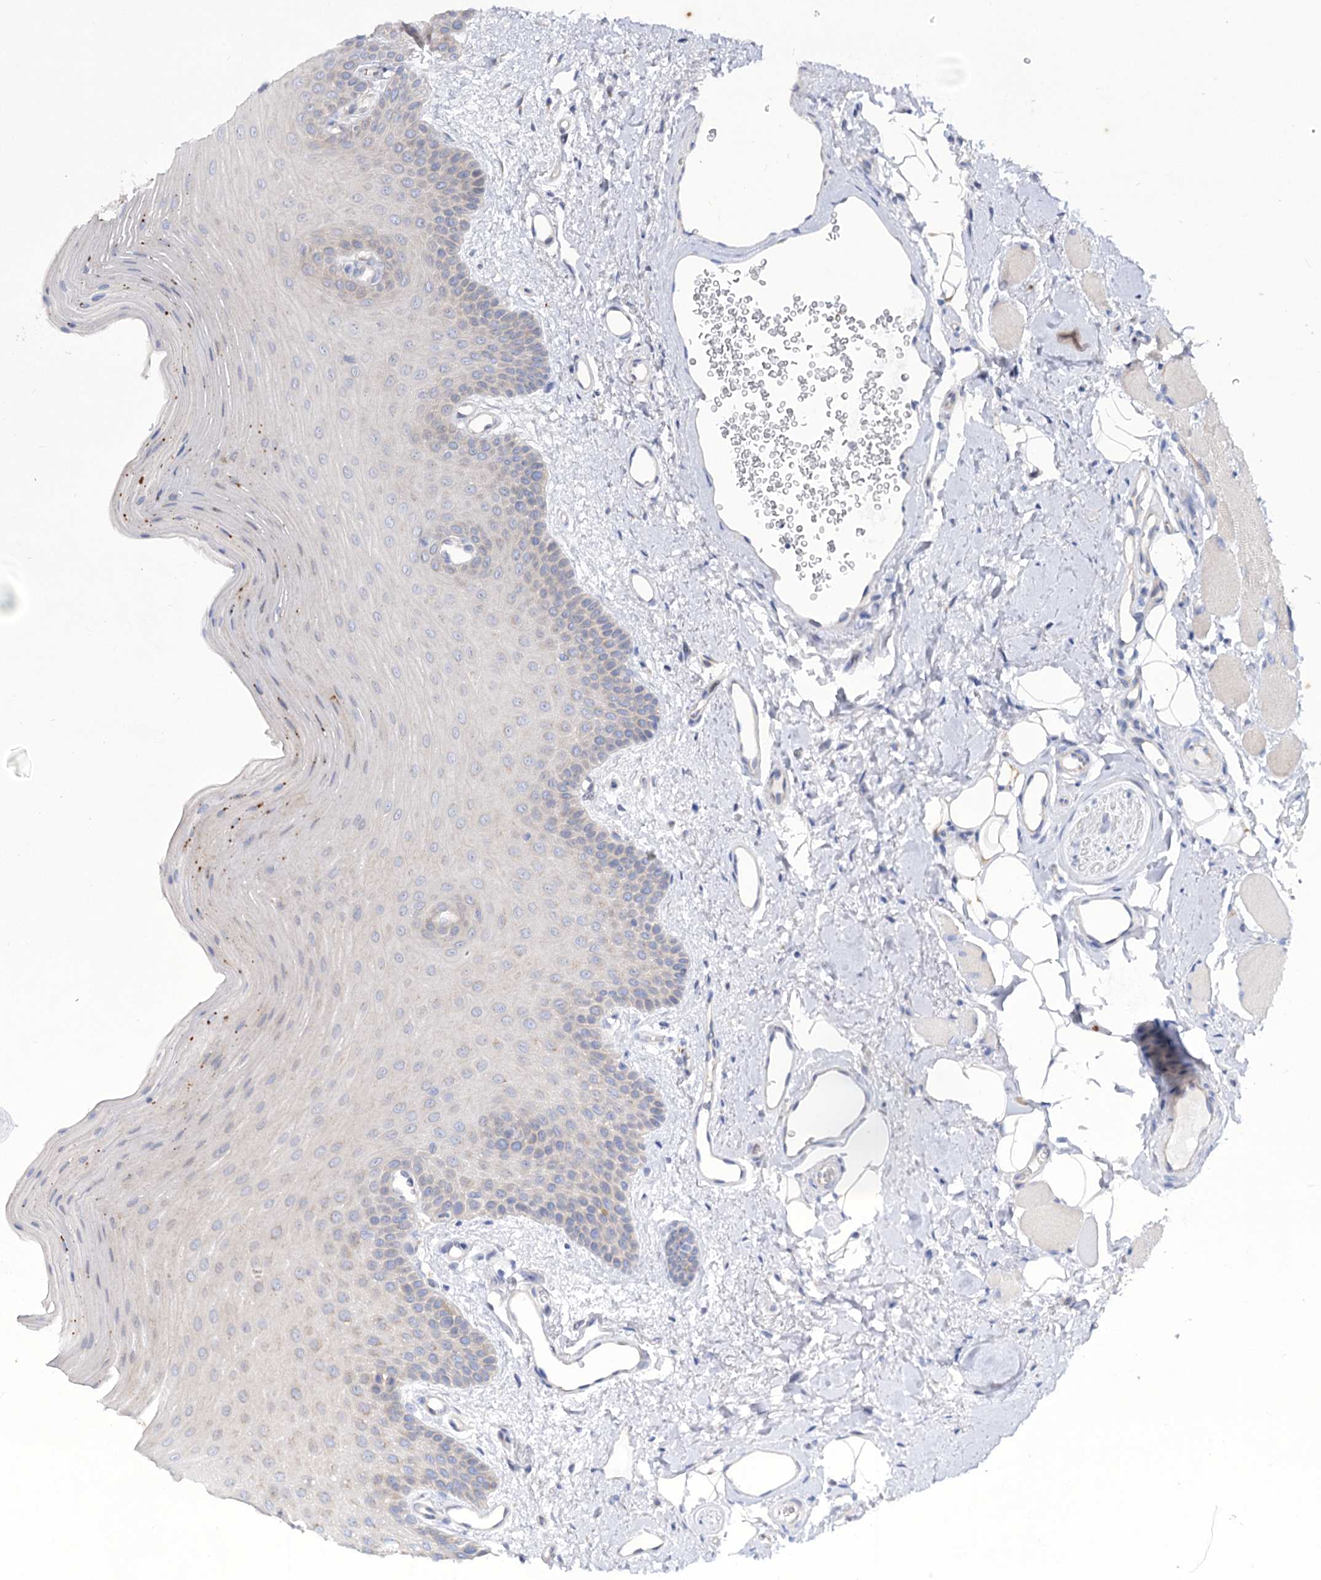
{"staining": {"intensity": "negative", "quantity": "none", "location": "none"}, "tissue": "oral mucosa", "cell_type": "Squamous epithelial cells", "image_type": "normal", "snomed": [{"axis": "morphology", "description": "Normal tissue, NOS"}, {"axis": "topography", "description": "Oral tissue"}], "caption": "This is an immunohistochemistry image of unremarkable human oral mucosa. There is no staining in squamous epithelial cells.", "gene": "SUOX", "patient": {"sex": "male", "age": 68}}